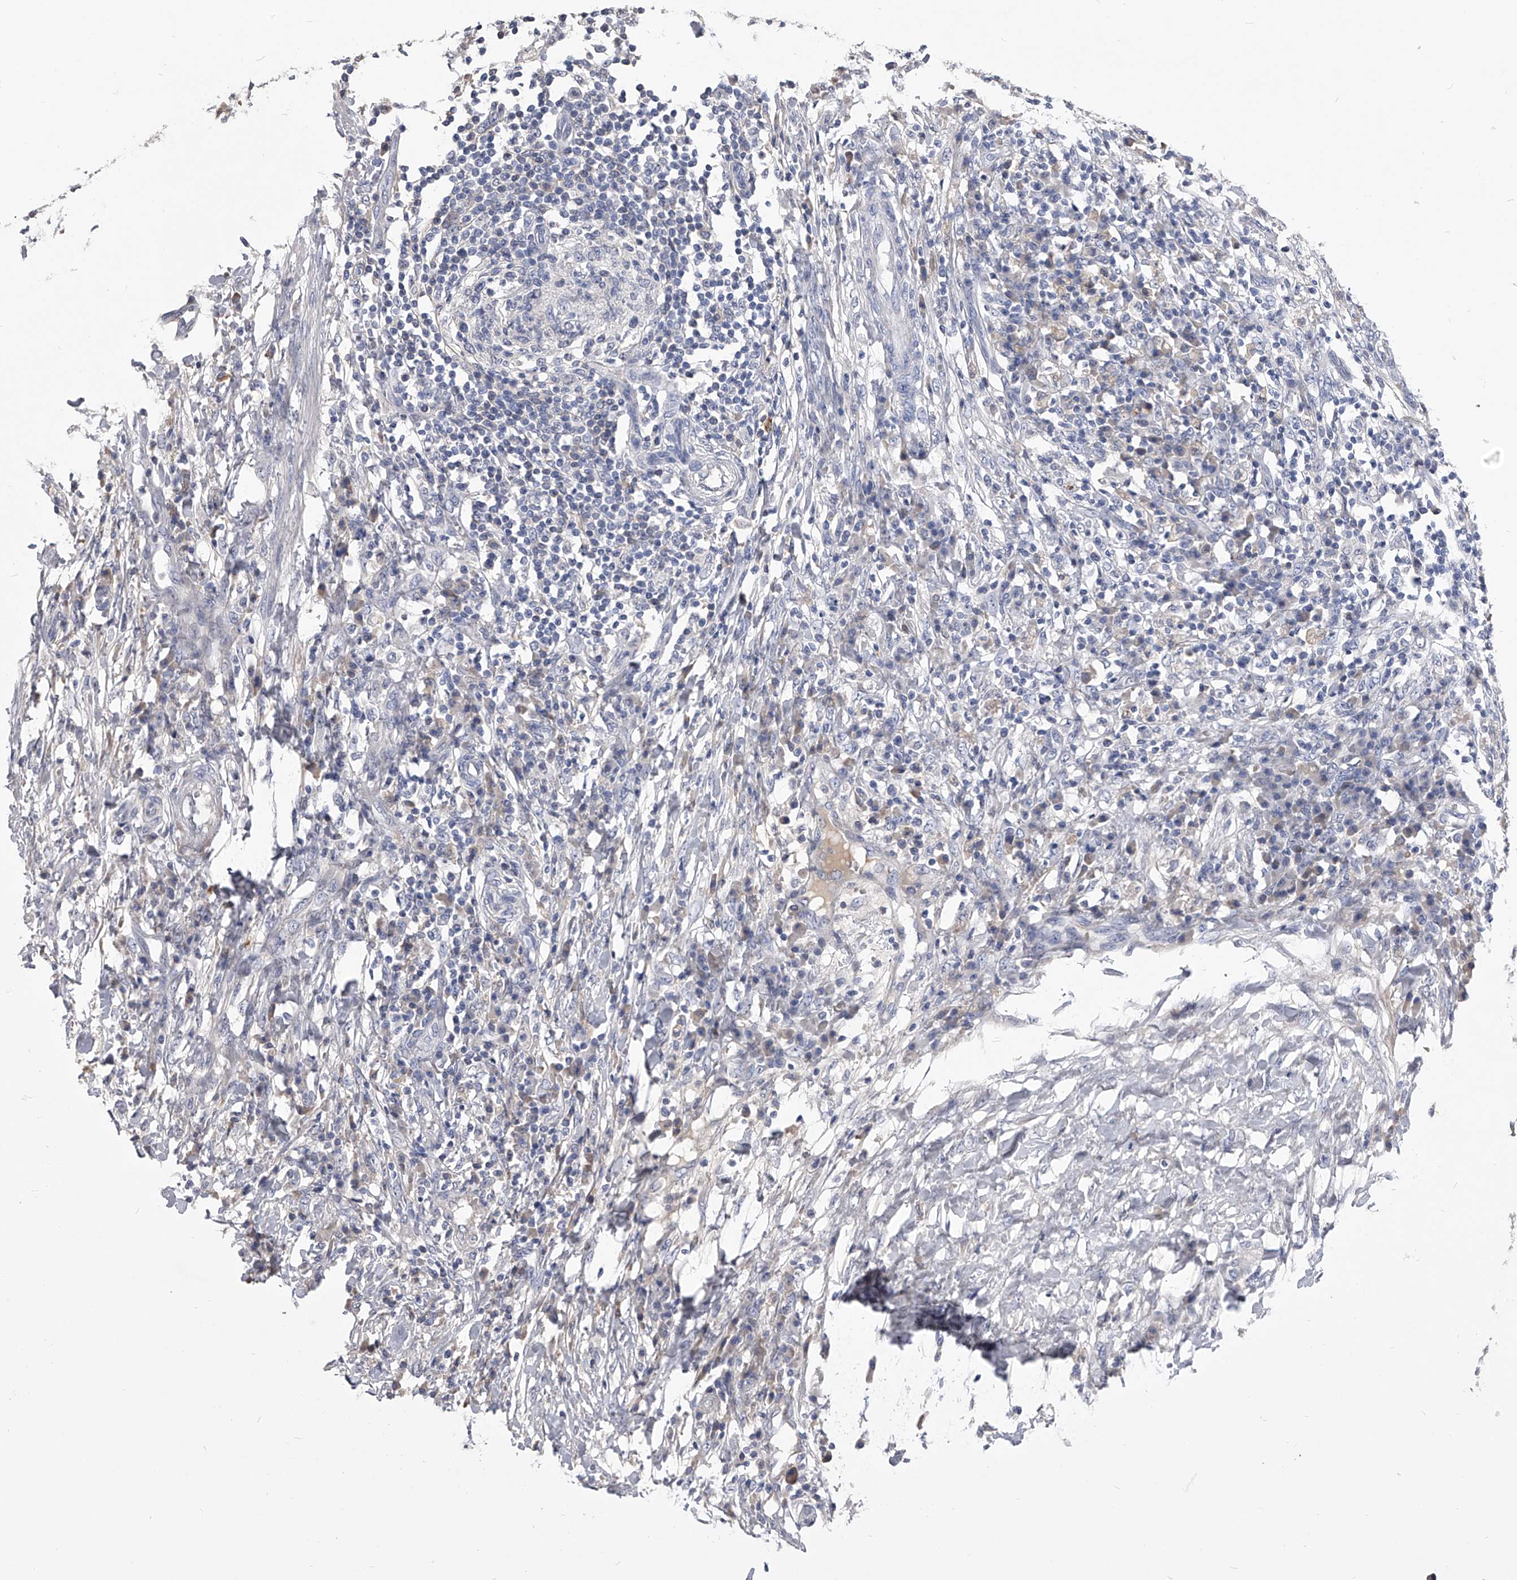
{"staining": {"intensity": "negative", "quantity": "none", "location": "none"}, "tissue": "colorectal cancer", "cell_type": "Tumor cells", "image_type": "cancer", "snomed": [{"axis": "morphology", "description": "Adenocarcinoma, NOS"}, {"axis": "topography", "description": "Colon"}], "caption": "Histopathology image shows no significant protein staining in tumor cells of adenocarcinoma (colorectal).", "gene": "MDN1", "patient": {"sex": "male", "age": 83}}